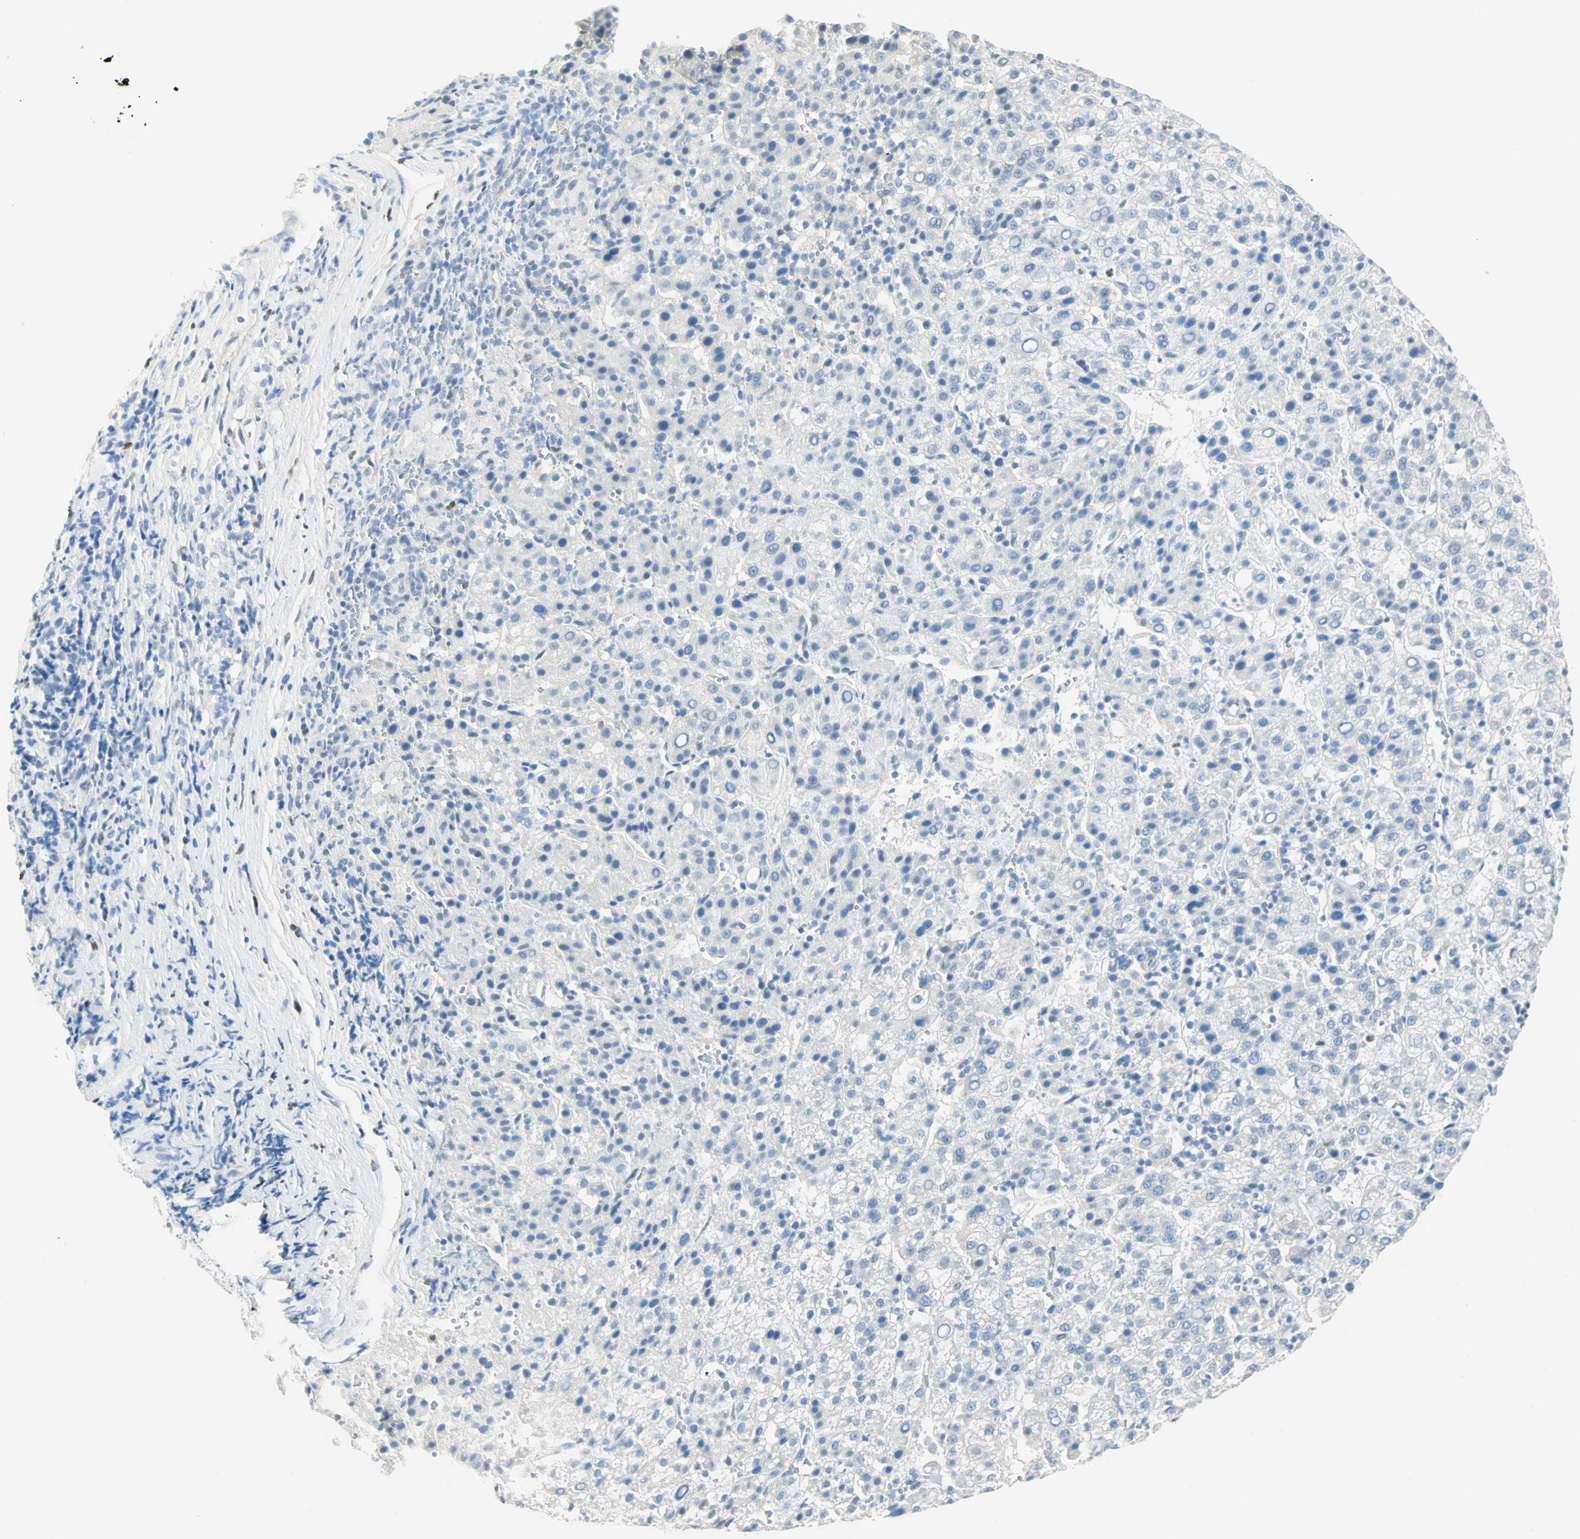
{"staining": {"intensity": "negative", "quantity": "none", "location": "none"}, "tissue": "liver cancer", "cell_type": "Tumor cells", "image_type": "cancer", "snomed": [{"axis": "morphology", "description": "Carcinoma, Hepatocellular, NOS"}, {"axis": "topography", "description": "Liver"}], "caption": "An immunohistochemistry (IHC) micrograph of liver cancer (hepatocellular carcinoma) is shown. There is no staining in tumor cells of liver cancer (hepatocellular carcinoma).", "gene": "MLLT10", "patient": {"sex": "female", "age": 58}}